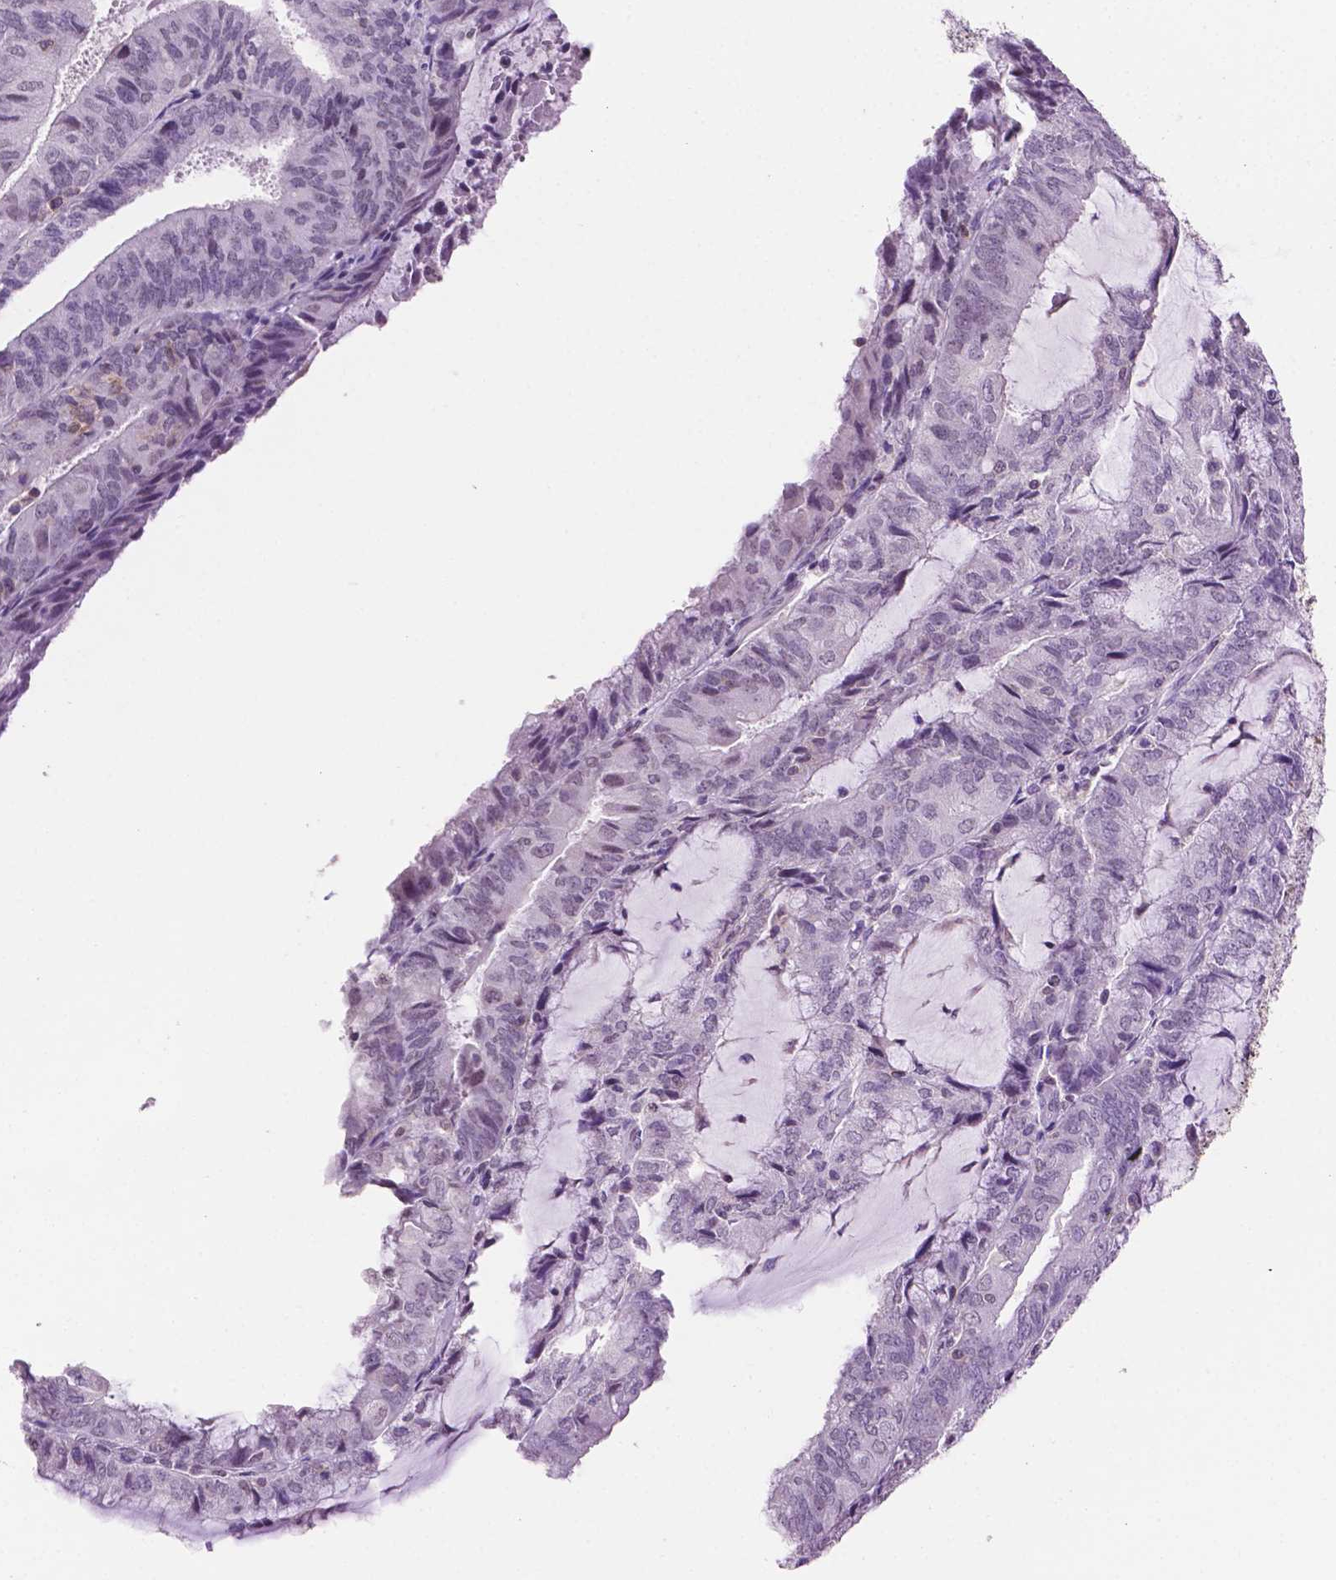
{"staining": {"intensity": "negative", "quantity": "none", "location": "none"}, "tissue": "endometrial cancer", "cell_type": "Tumor cells", "image_type": "cancer", "snomed": [{"axis": "morphology", "description": "Adenocarcinoma, NOS"}, {"axis": "topography", "description": "Endometrium"}], "caption": "Photomicrograph shows no significant protein staining in tumor cells of endometrial cancer (adenocarcinoma). Brightfield microscopy of IHC stained with DAB (brown) and hematoxylin (blue), captured at high magnification.", "gene": "PTPN6", "patient": {"sex": "female", "age": 81}}